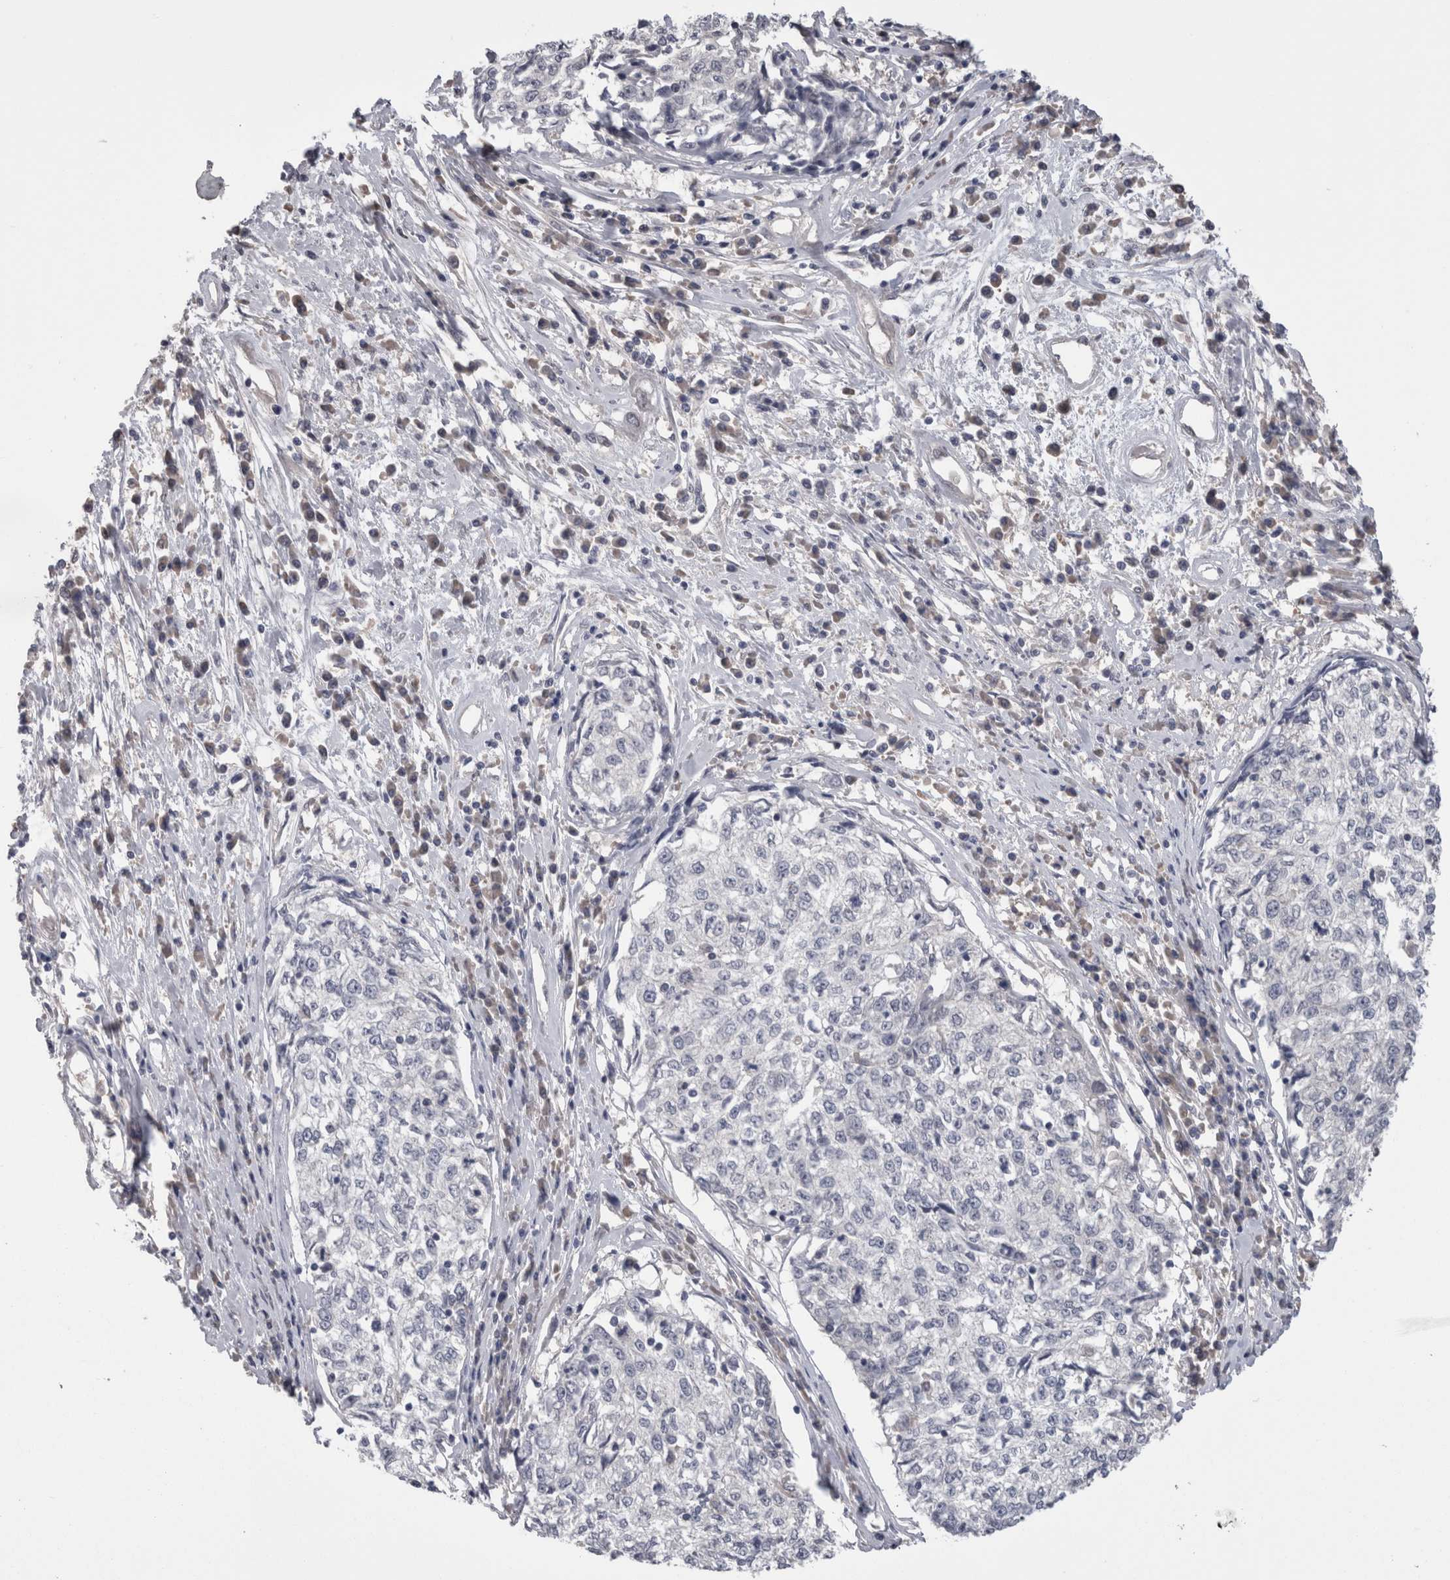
{"staining": {"intensity": "negative", "quantity": "none", "location": "none"}, "tissue": "cervical cancer", "cell_type": "Tumor cells", "image_type": "cancer", "snomed": [{"axis": "morphology", "description": "Squamous cell carcinoma, NOS"}, {"axis": "topography", "description": "Cervix"}], "caption": "Immunohistochemistry (IHC) image of human squamous cell carcinoma (cervical) stained for a protein (brown), which reveals no staining in tumor cells.", "gene": "DCTN6", "patient": {"sex": "female", "age": 57}}